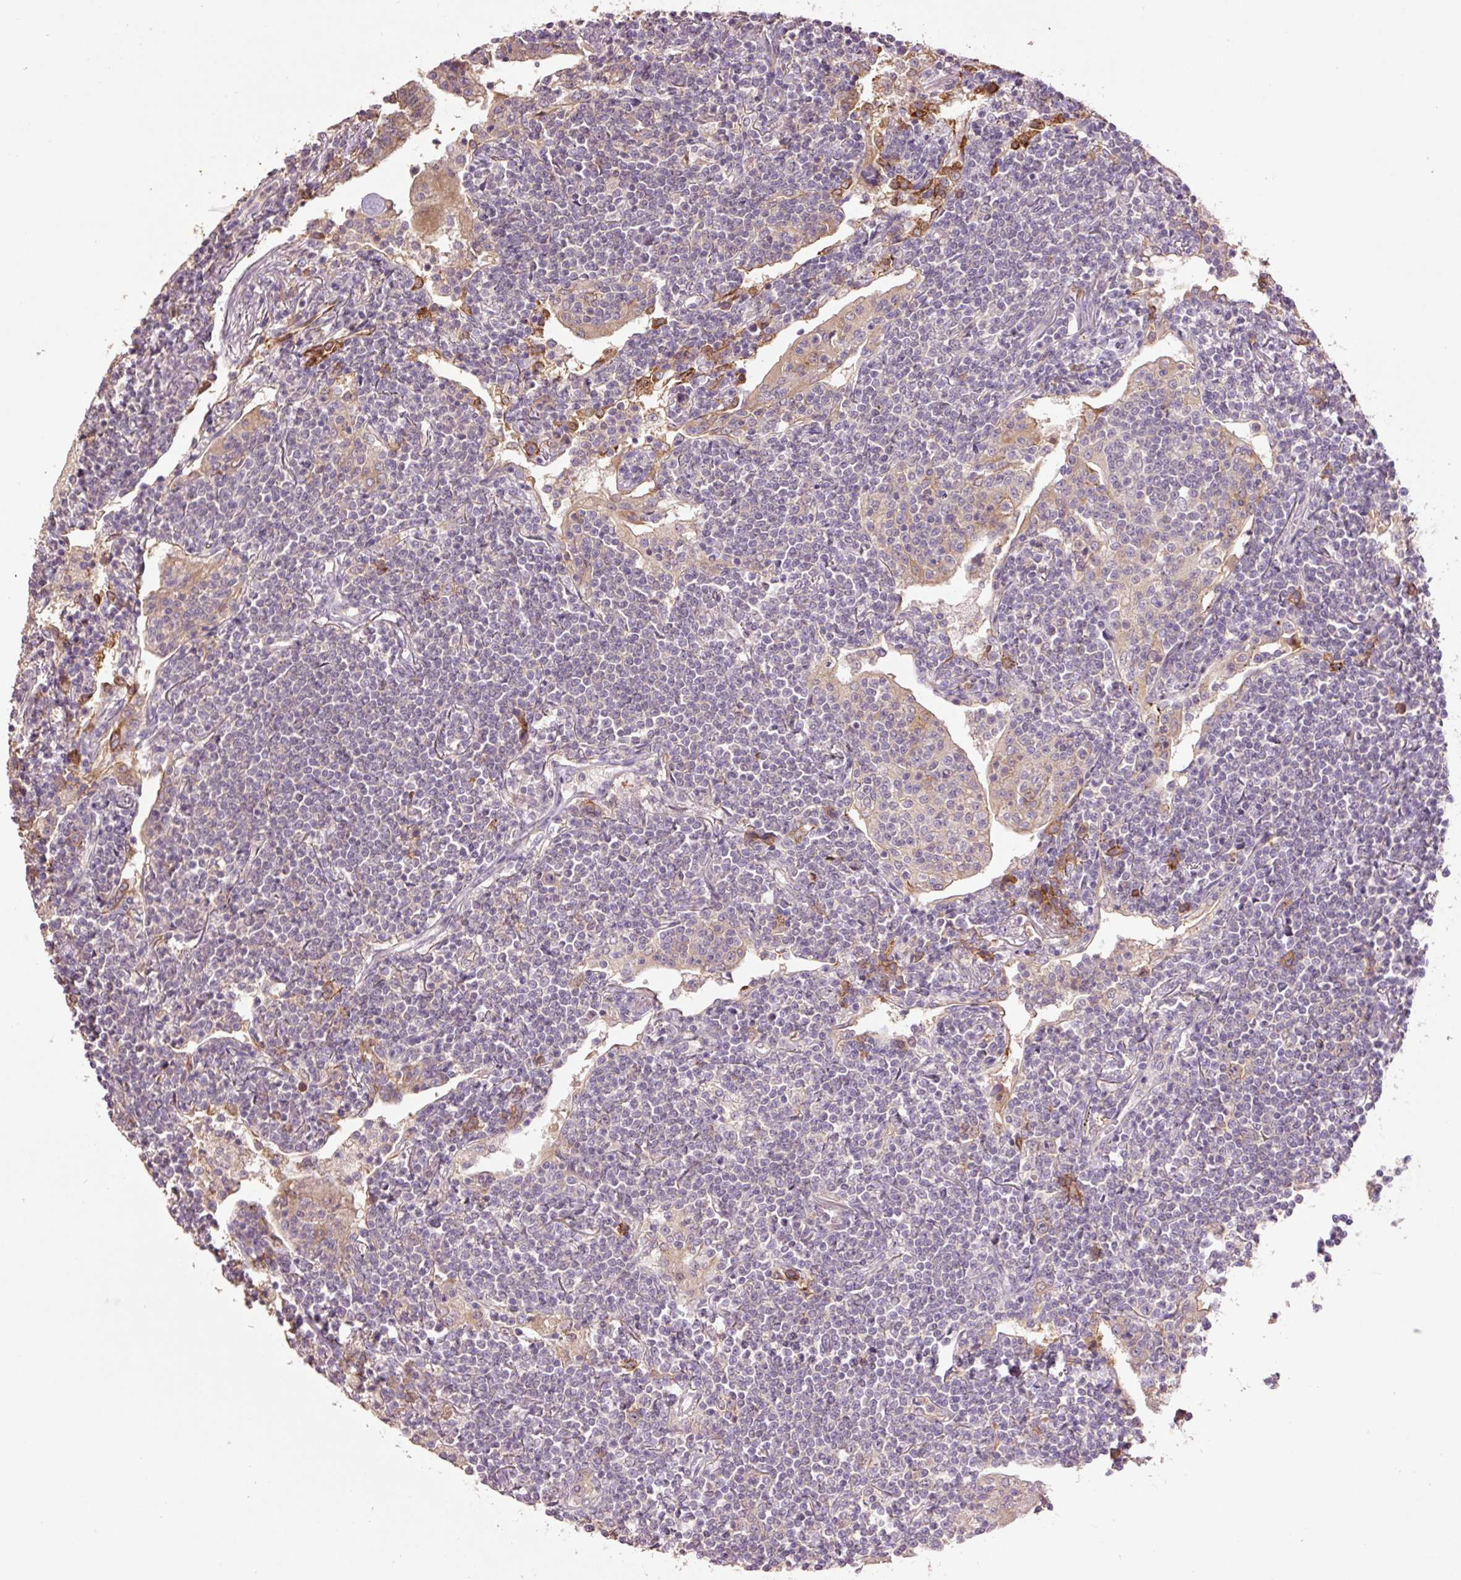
{"staining": {"intensity": "negative", "quantity": "none", "location": "none"}, "tissue": "lymphoma", "cell_type": "Tumor cells", "image_type": "cancer", "snomed": [{"axis": "morphology", "description": "Malignant lymphoma, non-Hodgkin's type, Low grade"}, {"axis": "topography", "description": "Lung"}], "caption": "The photomicrograph shows no significant staining in tumor cells of lymphoma.", "gene": "SLC1A4", "patient": {"sex": "female", "age": 71}}